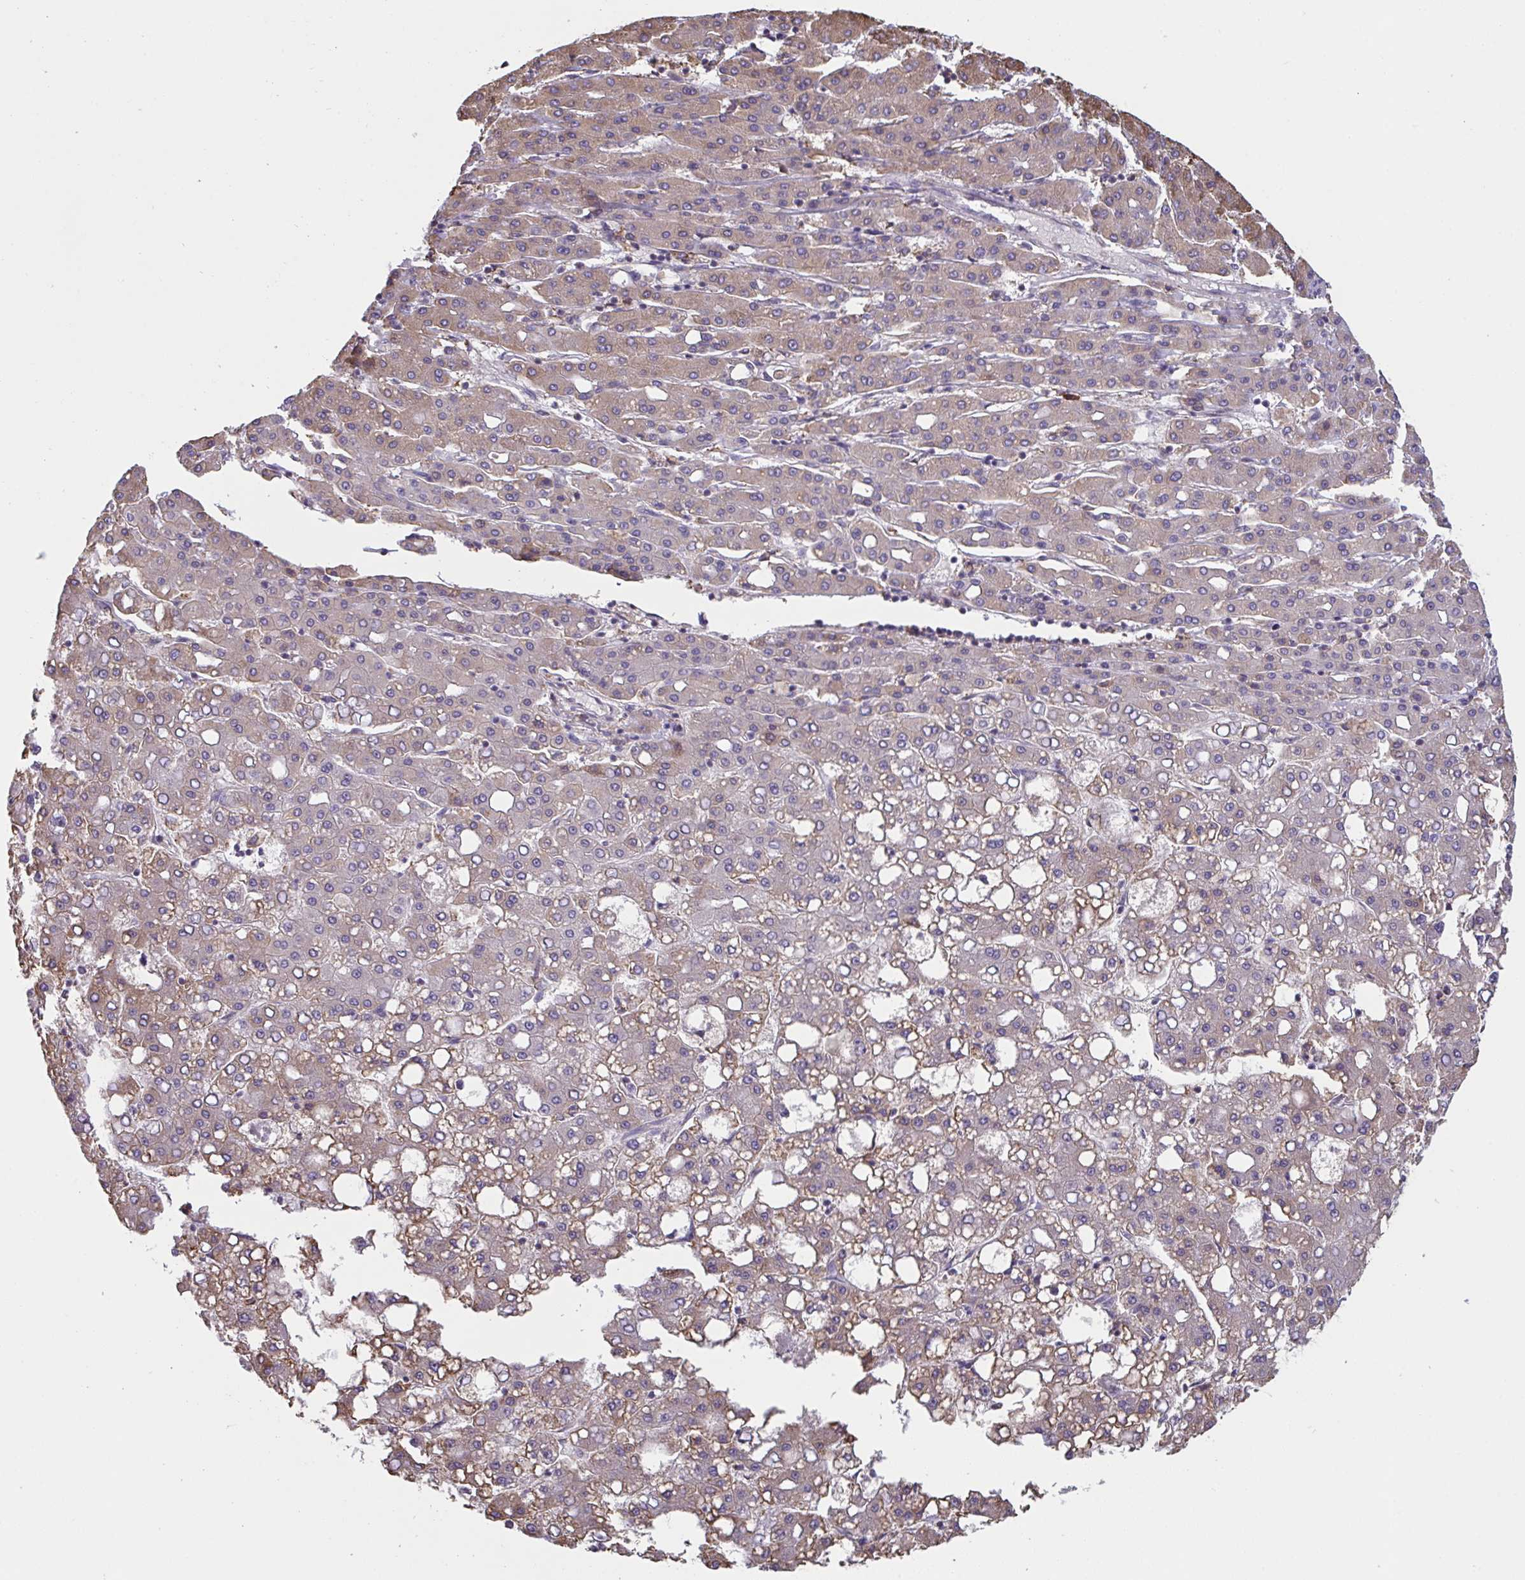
{"staining": {"intensity": "weak", "quantity": "<25%", "location": "cytoplasmic/membranous"}, "tissue": "liver cancer", "cell_type": "Tumor cells", "image_type": "cancer", "snomed": [{"axis": "morphology", "description": "Carcinoma, Hepatocellular, NOS"}, {"axis": "topography", "description": "Liver"}], "caption": "IHC photomicrograph of human liver cancer stained for a protein (brown), which reveals no positivity in tumor cells.", "gene": "MYMK", "patient": {"sex": "male", "age": 65}}